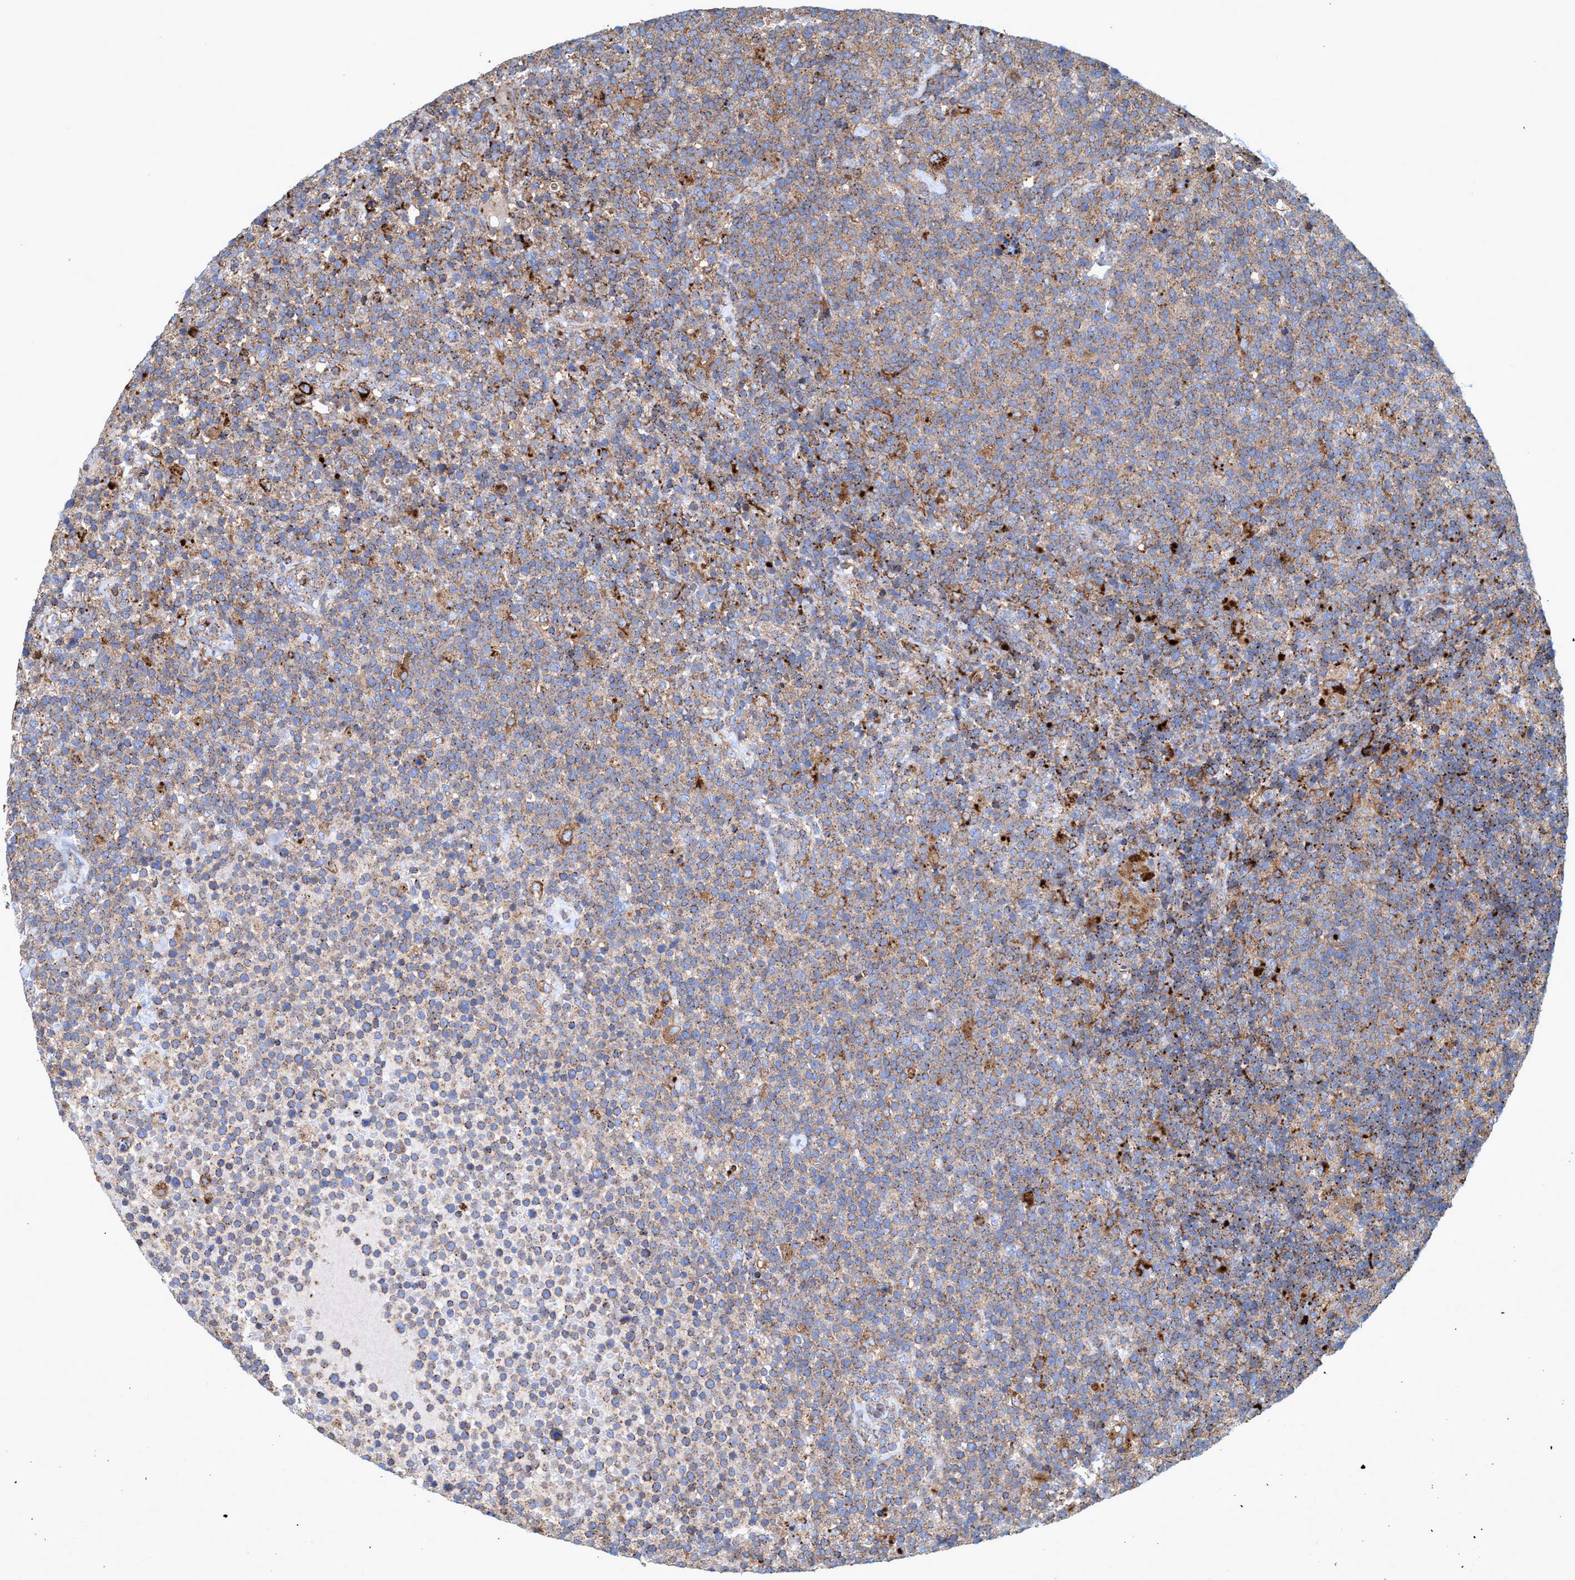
{"staining": {"intensity": "moderate", "quantity": ">75%", "location": "cytoplasmic/membranous"}, "tissue": "lymphoma", "cell_type": "Tumor cells", "image_type": "cancer", "snomed": [{"axis": "morphology", "description": "Malignant lymphoma, non-Hodgkin's type, High grade"}, {"axis": "topography", "description": "Lymph node"}], "caption": "This is an image of immunohistochemistry (IHC) staining of lymphoma, which shows moderate expression in the cytoplasmic/membranous of tumor cells.", "gene": "TRIM65", "patient": {"sex": "male", "age": 61}}